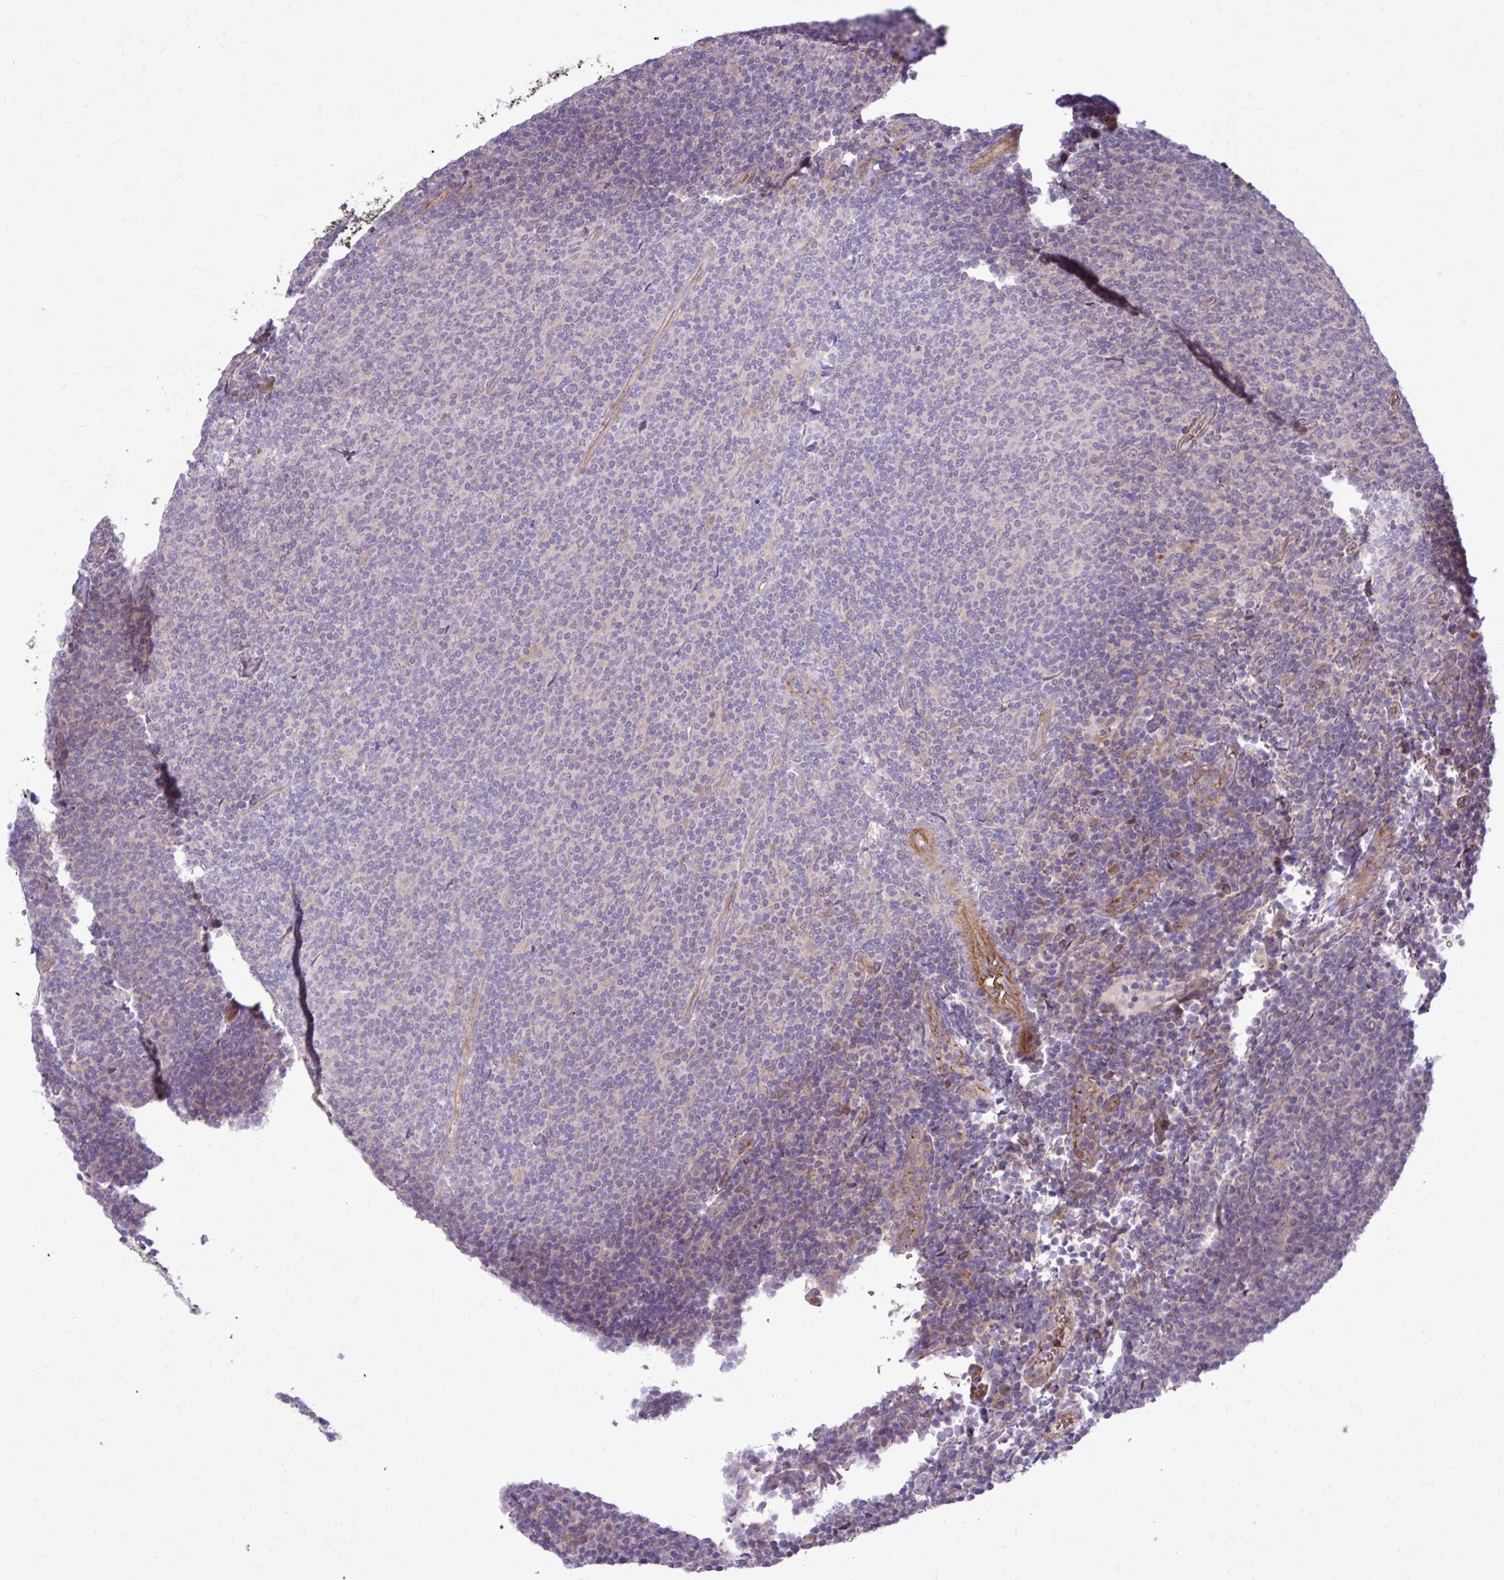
{"staining": {"intensity": "negative", "quantity": "none", "location": "none"}, "tissue": "lymphoma", "cell_type": "Tumor cells", "image_type": "cancer", "snomed": [{"axis": "morphology", "description": "Malignant lymphoma, non-Hodgkin's type, Low grade"}, {"axis": "topography", "description": "Lymph node"}], "caption": "This is an immunohistochemistry (IHC) photomicrograph of human lymphoma. There is no positivity in tumor cells.", "gene": "SNF8", "patient": {"sex": "male", "age": 52}}